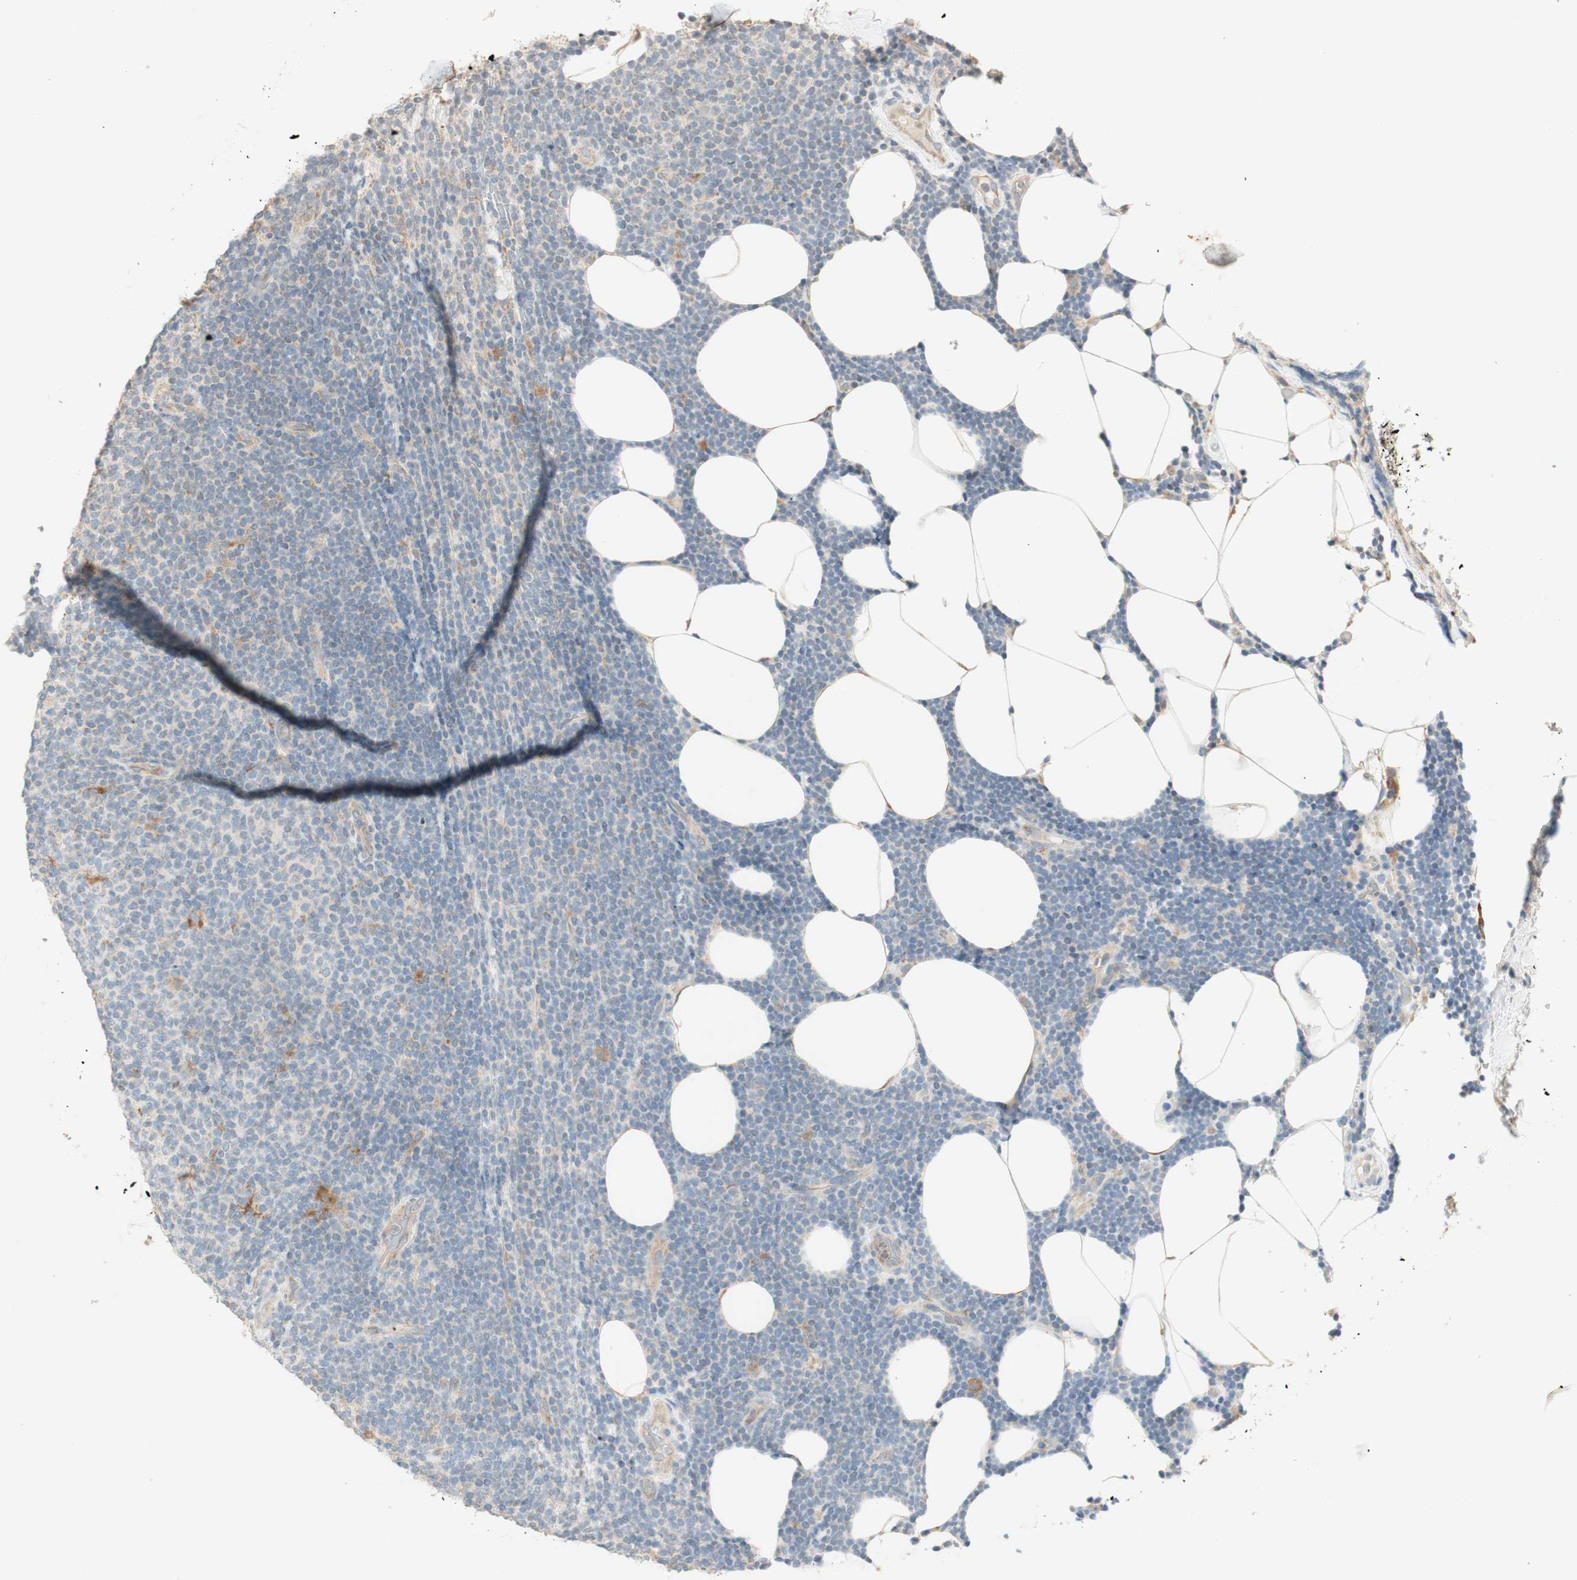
{"staining": {"intensity": "negative", "quantity": "none", "location": "none"}, "tissue": "lymphoma", "cell_type": "Tumor cells", "image_type": "cancer", "snomed": [{"axis": "morphology", "description": "Malignant lymphoma, non-Hodgkin's type, Low grade"}, {"axis": "topography", "description": "Lymph node"}], "caption": "The image displays no significant staining in tumor cells of lymphoma.", "gene": "CLCN2", "patient": {"sex": "male", "age": 66}}